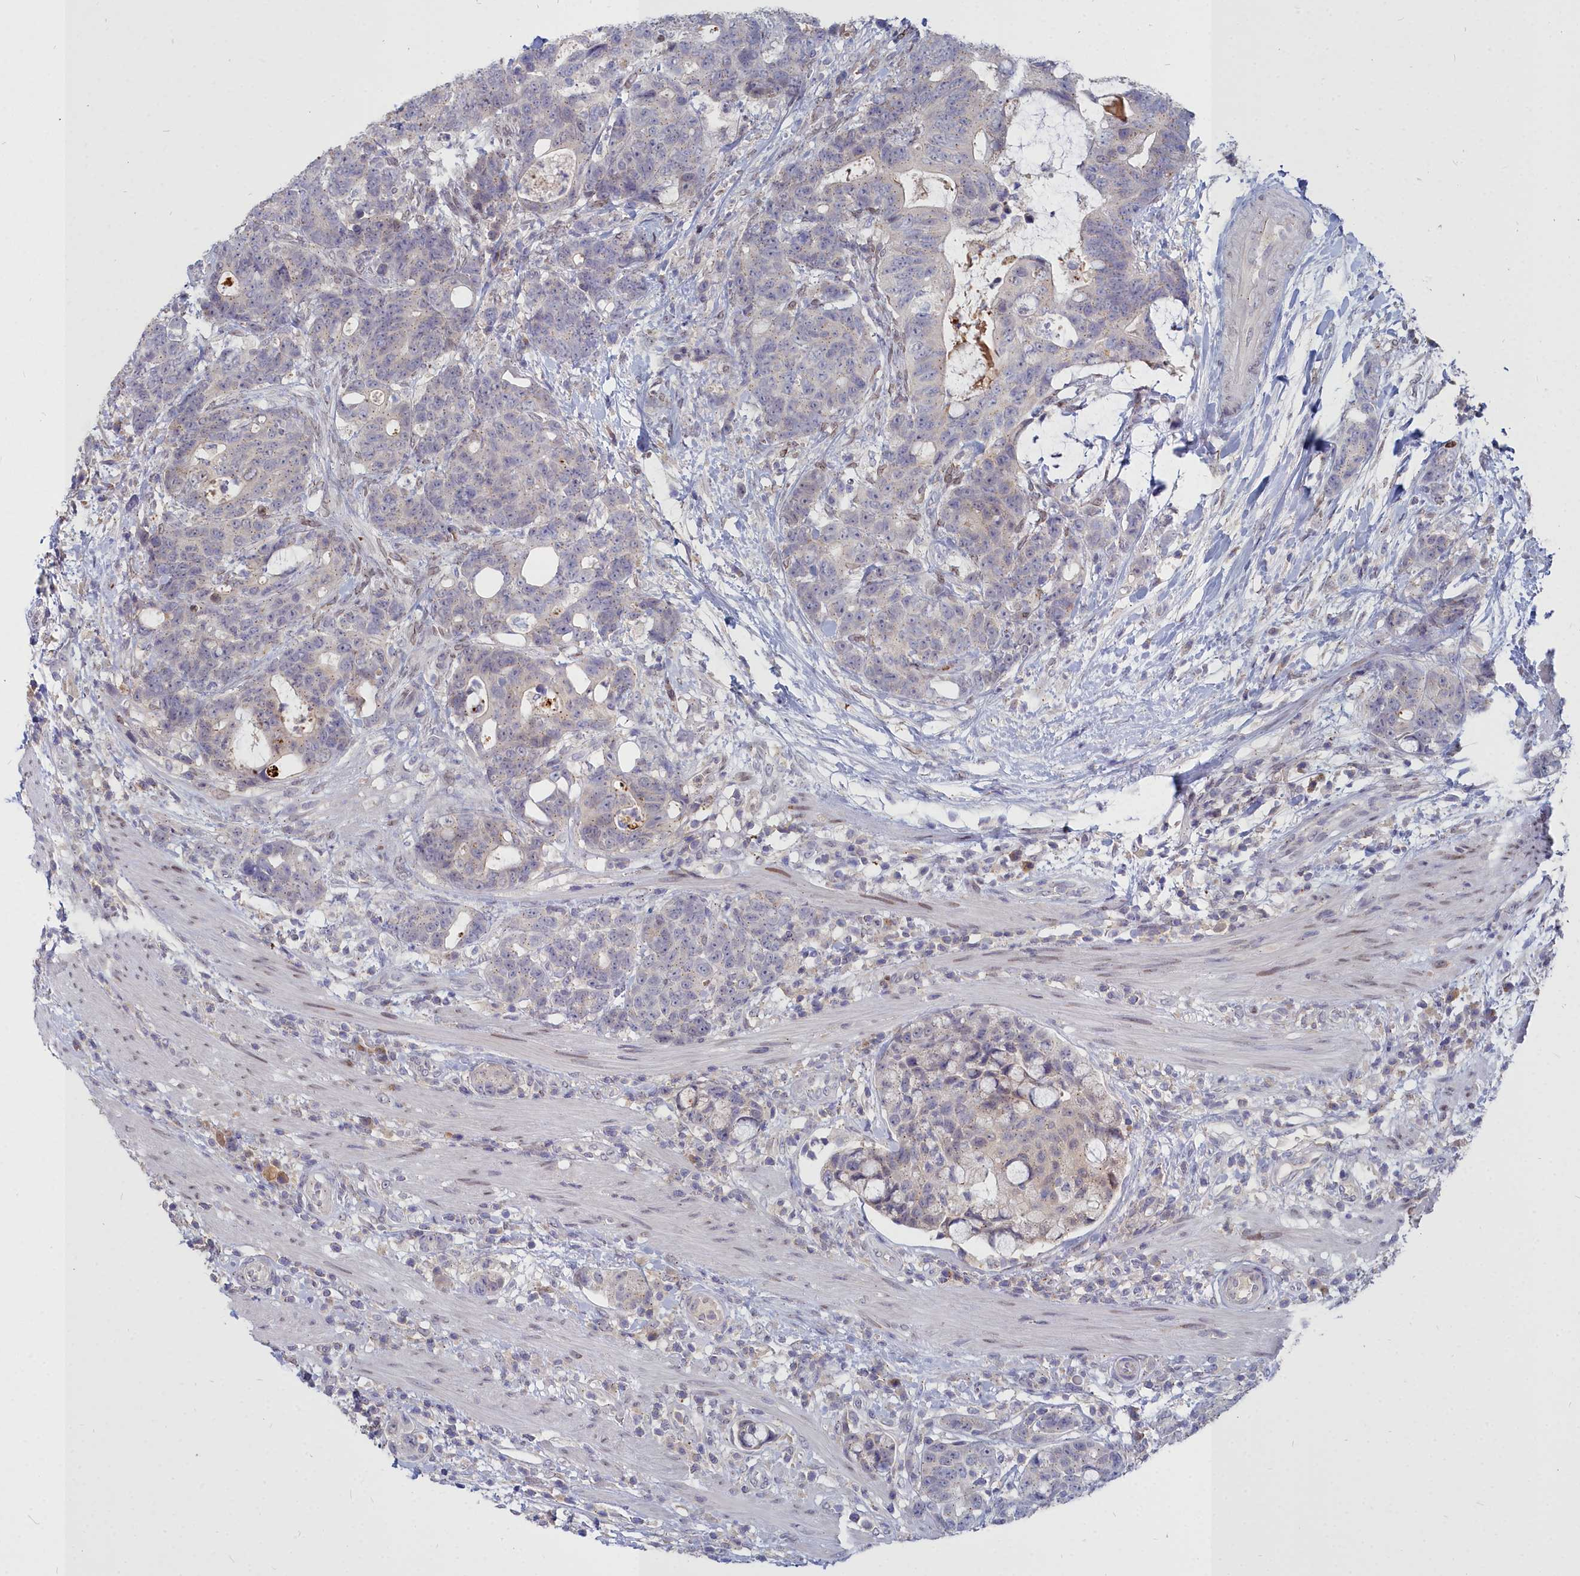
{"staining": {"intensity": "negative", "quantity": "none", "location": "none"}, "tissue": "colorectal cancer", "cell_type": "Tumor cells", "image_type": "cancer", "snomed": [{"axis": "morphology", "description": "Adenocarcinoma, NOS"}, {"axis": "topography", "description": "Colon"}], "caption": "Immunohistochemical staining of colorectal cancer (adenocarcinoma) reveals no significant staining in tumor cells.", "gene": "NOXA1", "patient": {"sex": "female", "age": 82}}